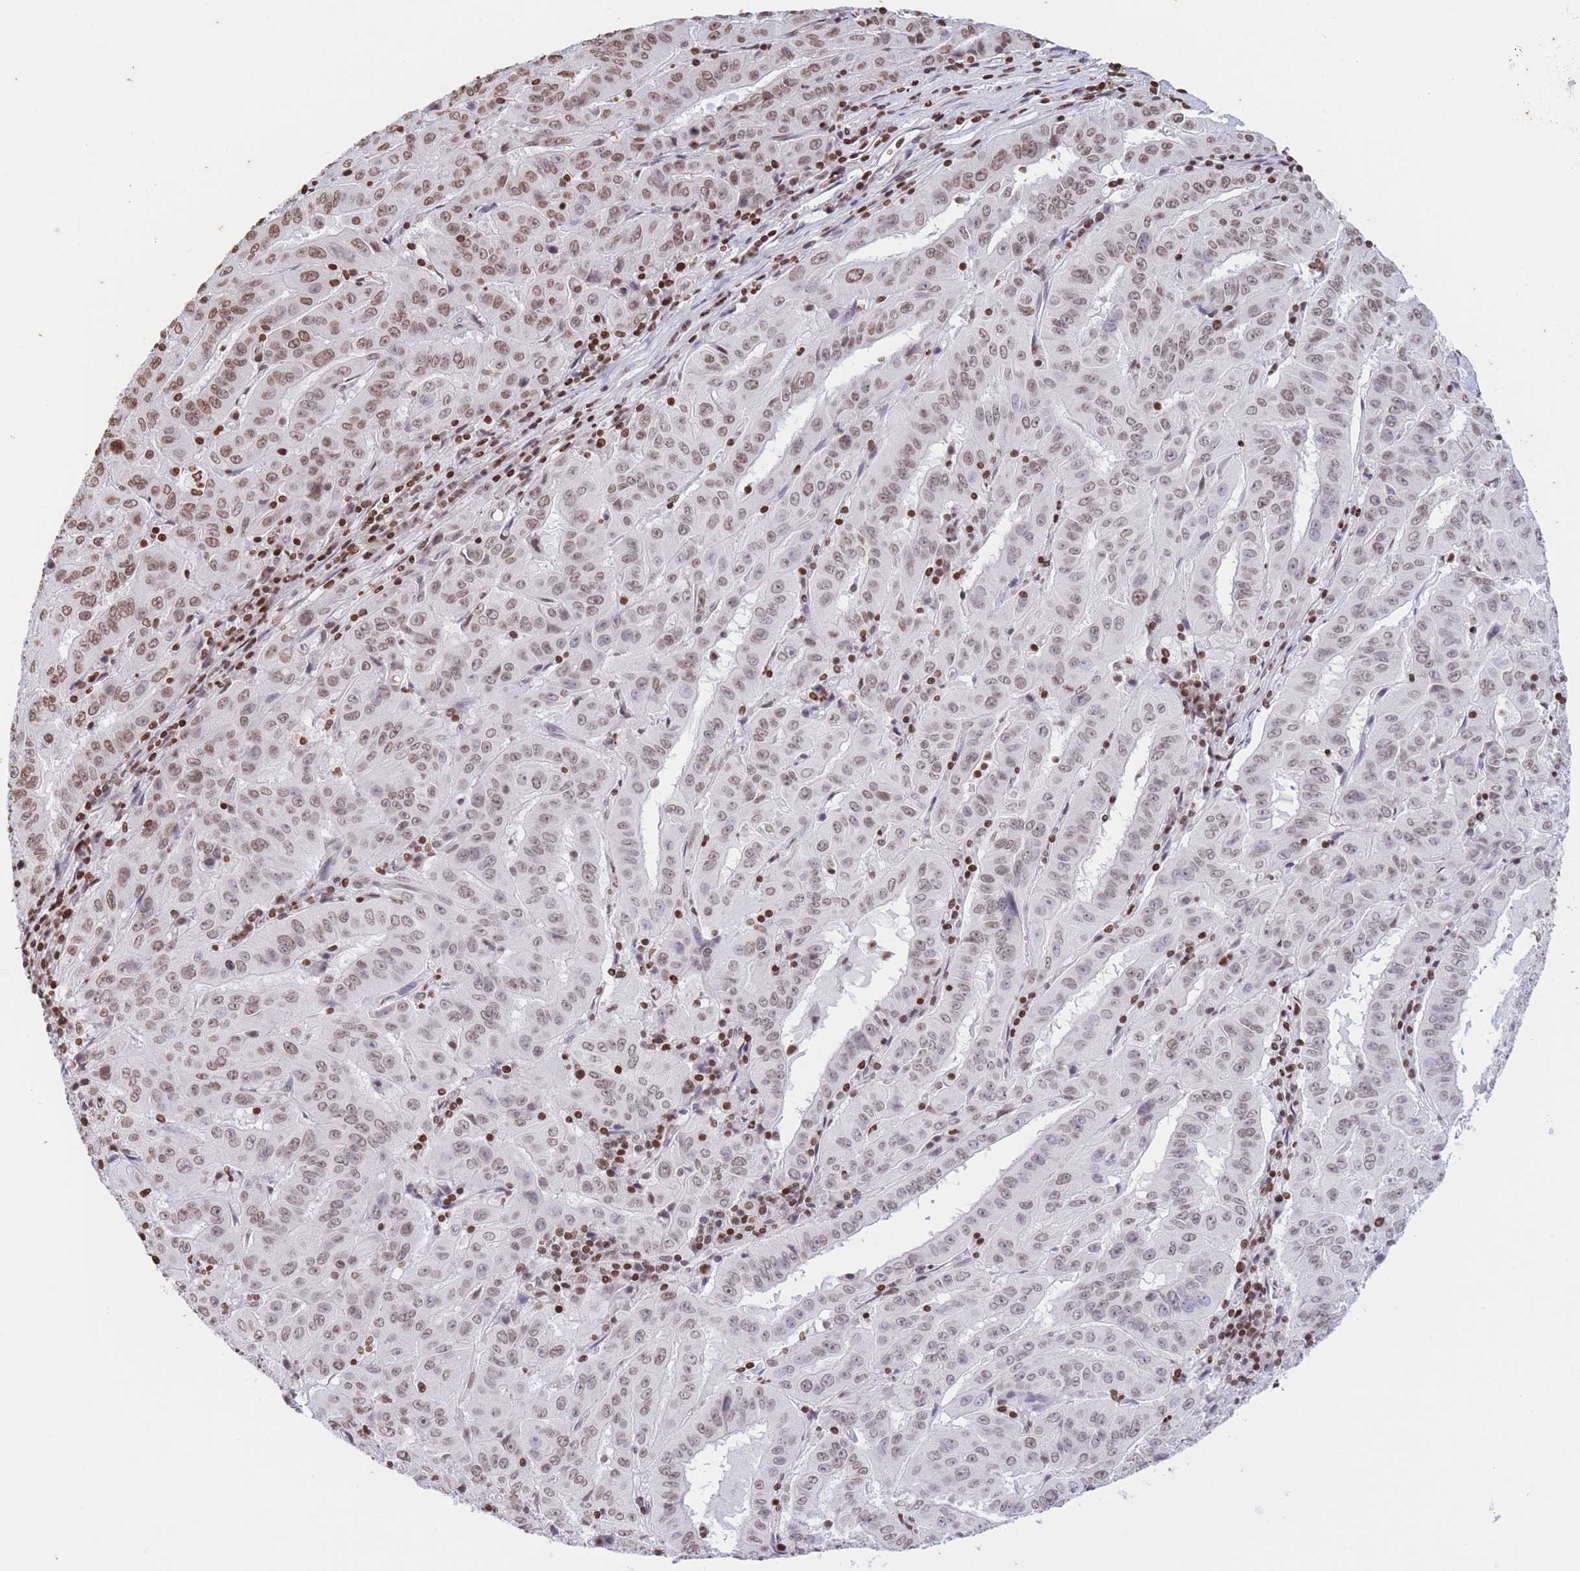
{"staining": {"intensity": "moderate", "quantity": ">75%", "location": "nuclear"}, "tissue": "pancreatic cancer", "cell_type": "Tumor cells", "image_type": "cancer", "snomed": [{"axis": "morphology", "description": "Adenocarcinoma, NOS"}, {"axis": "topography", "description": "Pancreas"}], "caption": "Protein analysis of pancreatic adenocarcinoma tissue displays moderate nuclear expression in about >75% of tumor cells. (Brightfield microscopy of DAB IHC at high magnification).", "gene": "H2BC11", "patient": {"sex": "male", "age": 63}}